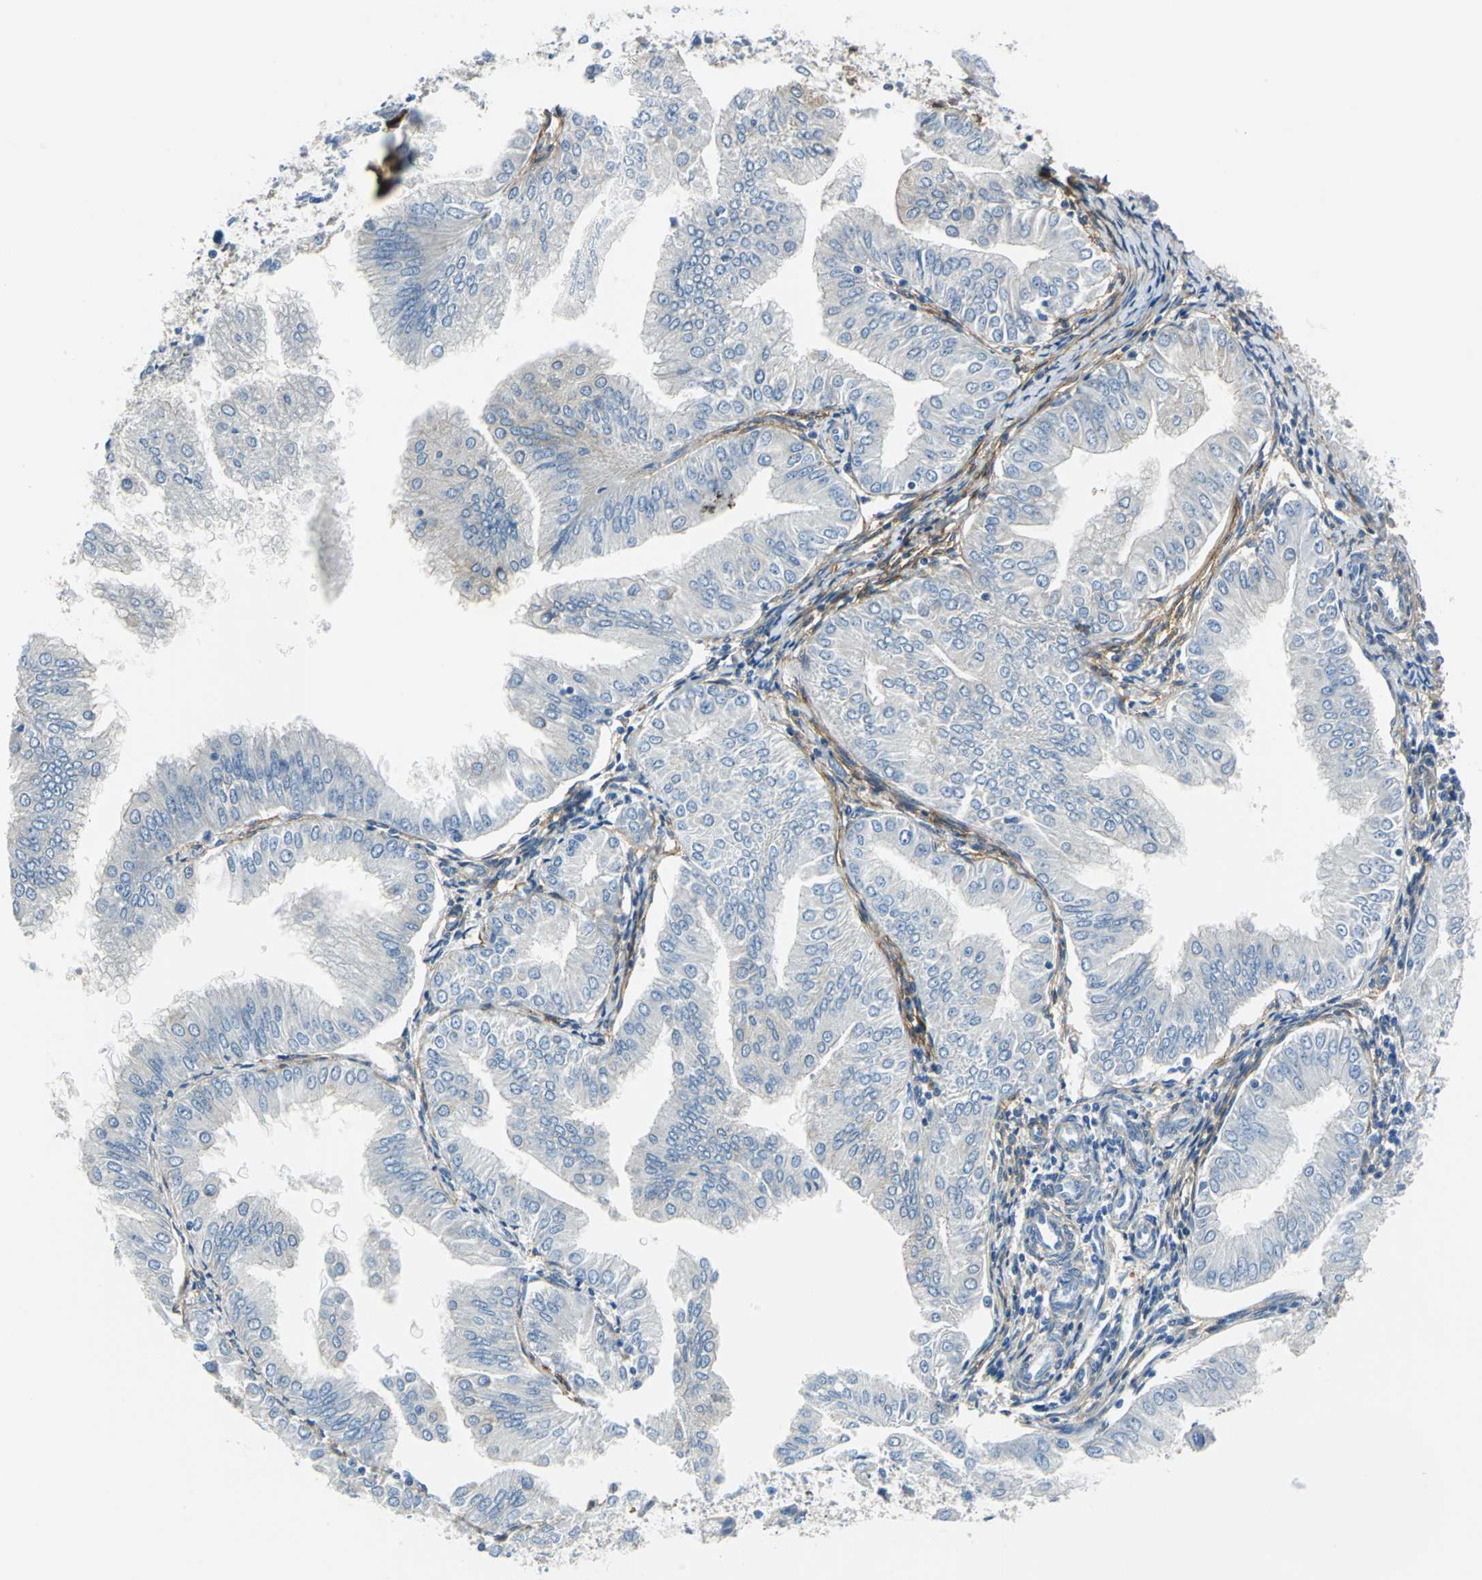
{"staining": {"intensity": "weak", "quantity": "<25%", "location": "cytoplasmic/membranous"}, "tissue": "endometrial cancer", "cell_type": "Tumor cells", "image_type": "cancer", "snomed": [{"axis": "morphology", "description": "Adenocarcinoma, NOS"}, {"axis": "topography", "description": "Endometrium"}], "caption": "Immunohistochemistry photomicrograph of human adenocarcinoma (endometrial) stained for a protein (brown), which displays no staining in tumor cells. The staining is performed using DAB brown chromogen with nuclei counter-stained in using hematoxylin.", "gene": "AKAP12", "patient": {"sex": "female", "age": 53}}